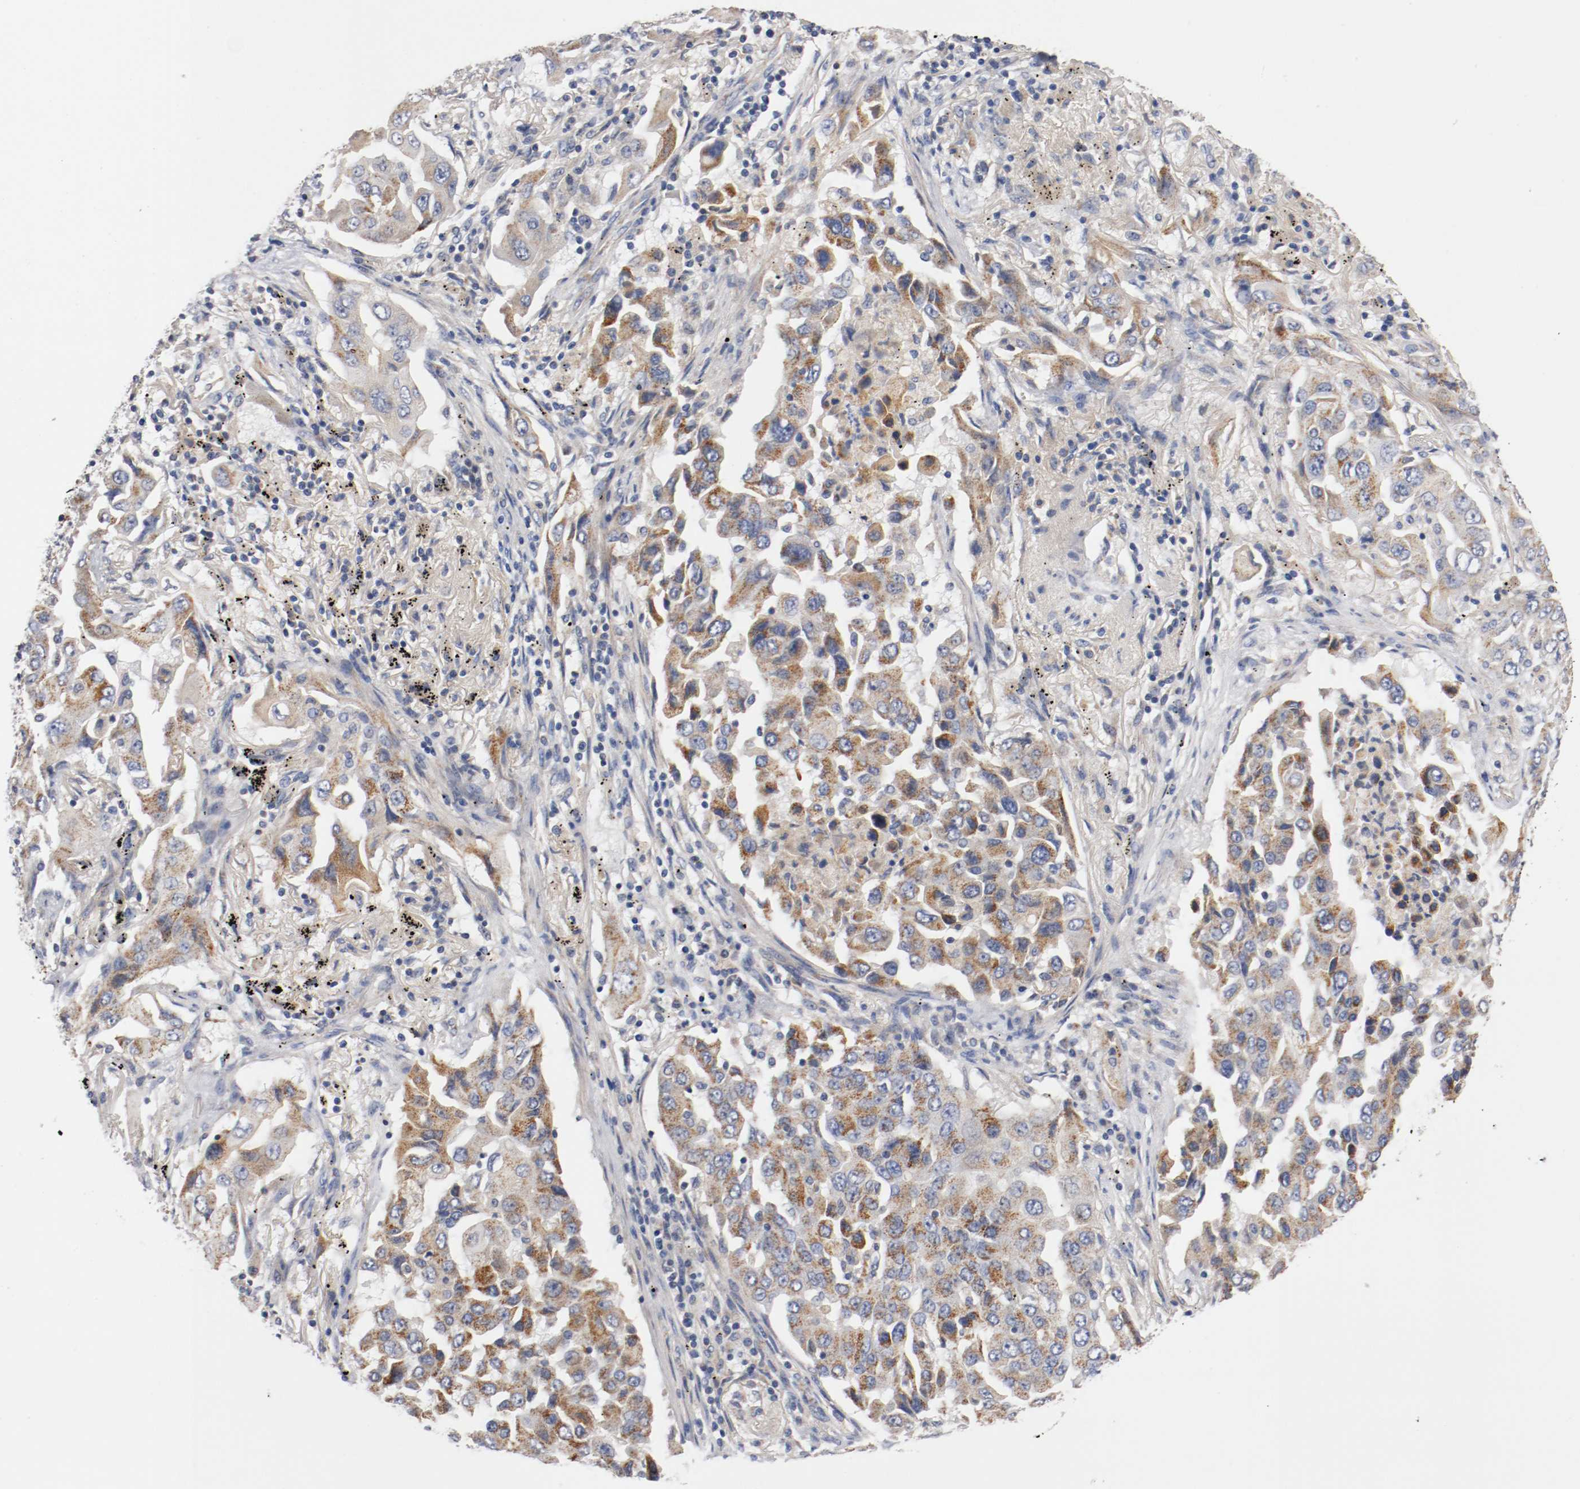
{"staining": {"intensity": "weak", "quantity": "25%-75%", "location": "cytoplasmic/membranous"}, "tissue": "lung cancer", "cell_type": "Tumor cells", "image_type": "cancer", "snomed": [{"axis": "morphology", "description": "Adenocarcinoma, NOS"}, {"axis": "topography", "description": "Lung"}], "caption": "A high-resolution micrograph shows immunohistochemistry (IHC) staining of lung adenocarcinoma, which shows weak cytoplasmic/membranous staining in about 25%-75% of tumor cells.", "gene": "PCSK6", "patient": {"sex": "female", "age": 65}}